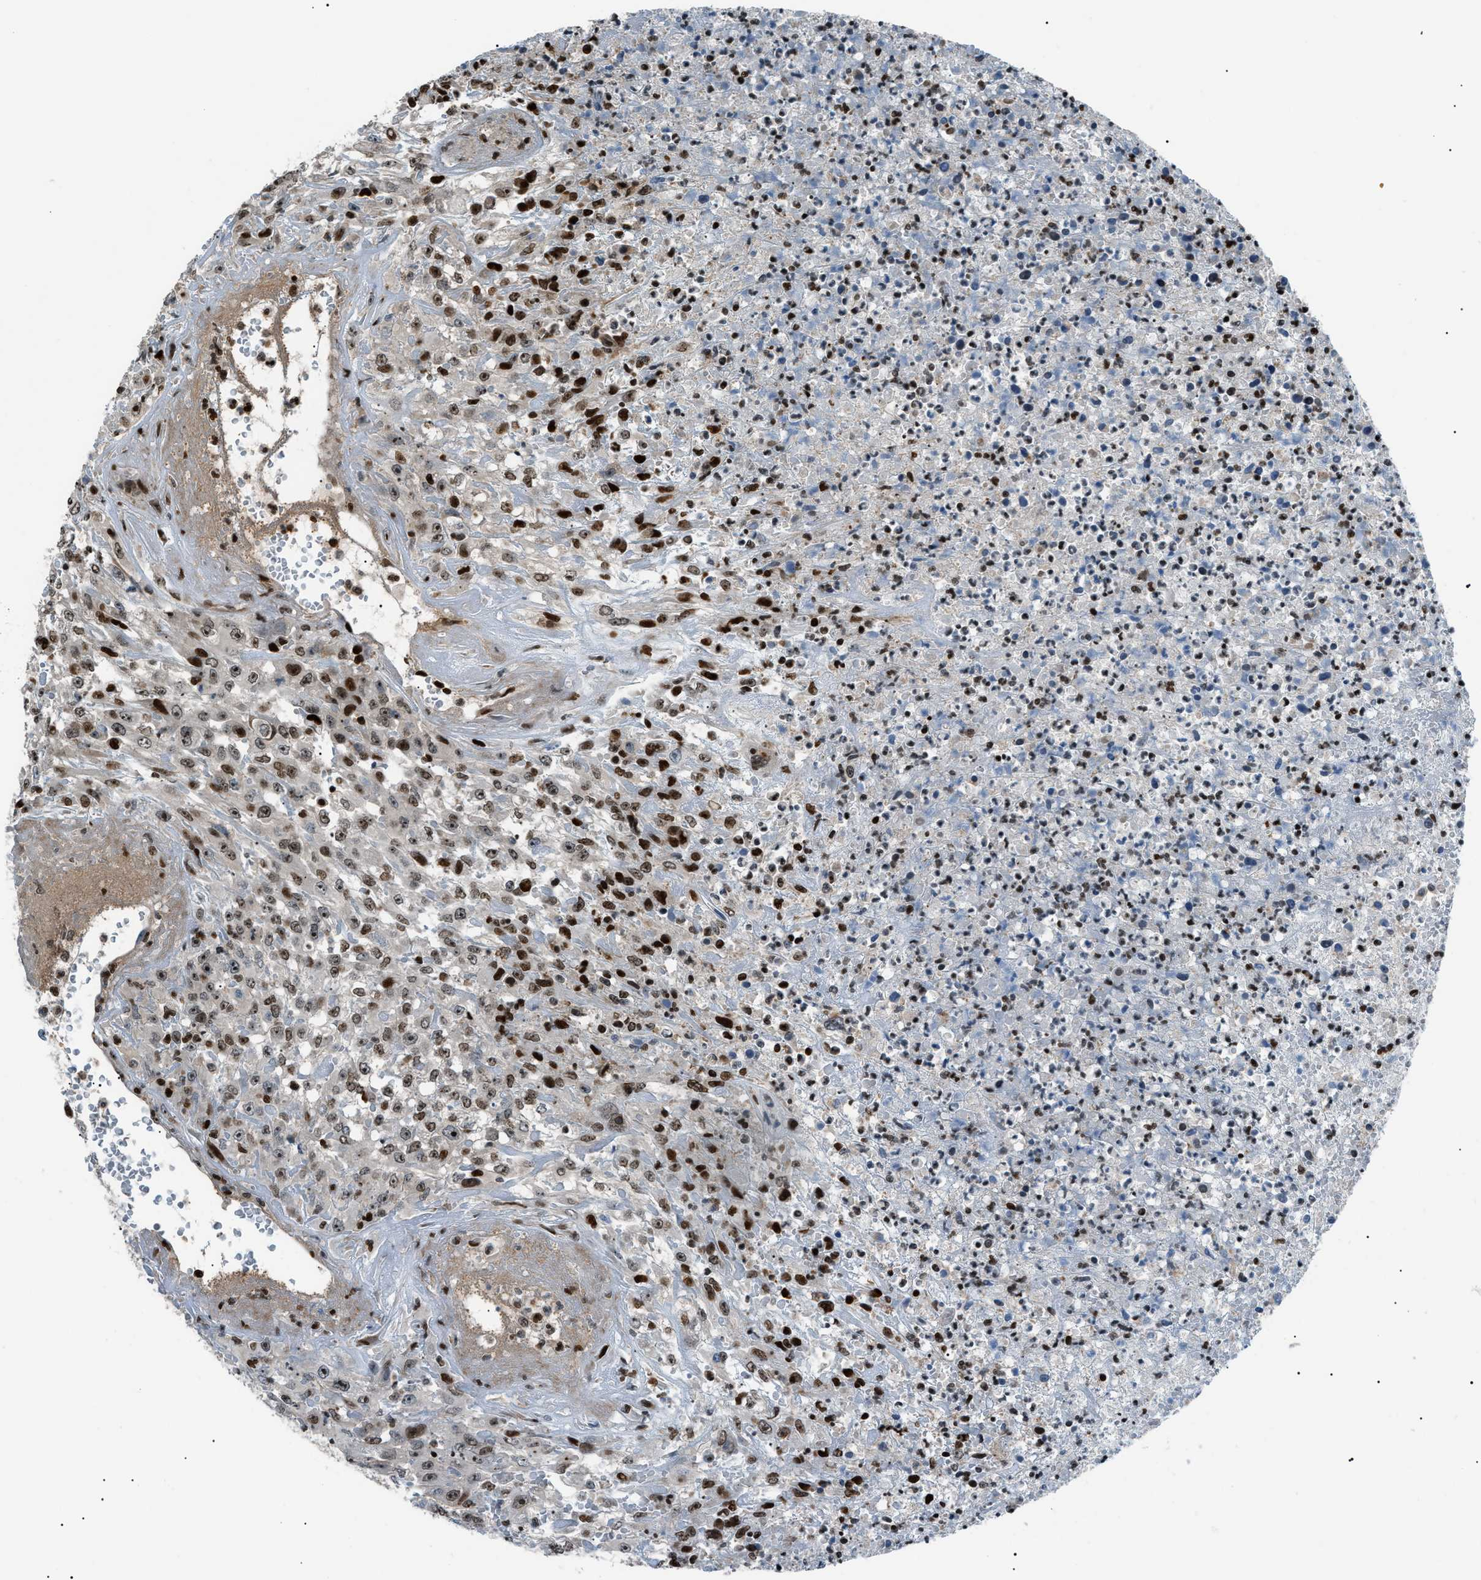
{"staining": {"intensity": "moderate", "quantity": ">75%", "location": "nuclear"}, "tissue": "urothelial cancer", "cell_type": "Tumor cells", "image_type": "cancer", "snomed": [{"axis": "morphology", "description": "Urothelial carcinoma, High grade"}, {"axis": "topography", "description": "Urinary bladder"}], "caption": "Urothelial cancer stained with immunohistochemistry (IHC) demonstrates moderate nuclear expression in approximately >75% of tumor cells.", "gene": "PRKX", "patient": {"sex": "male", "age": 46}}